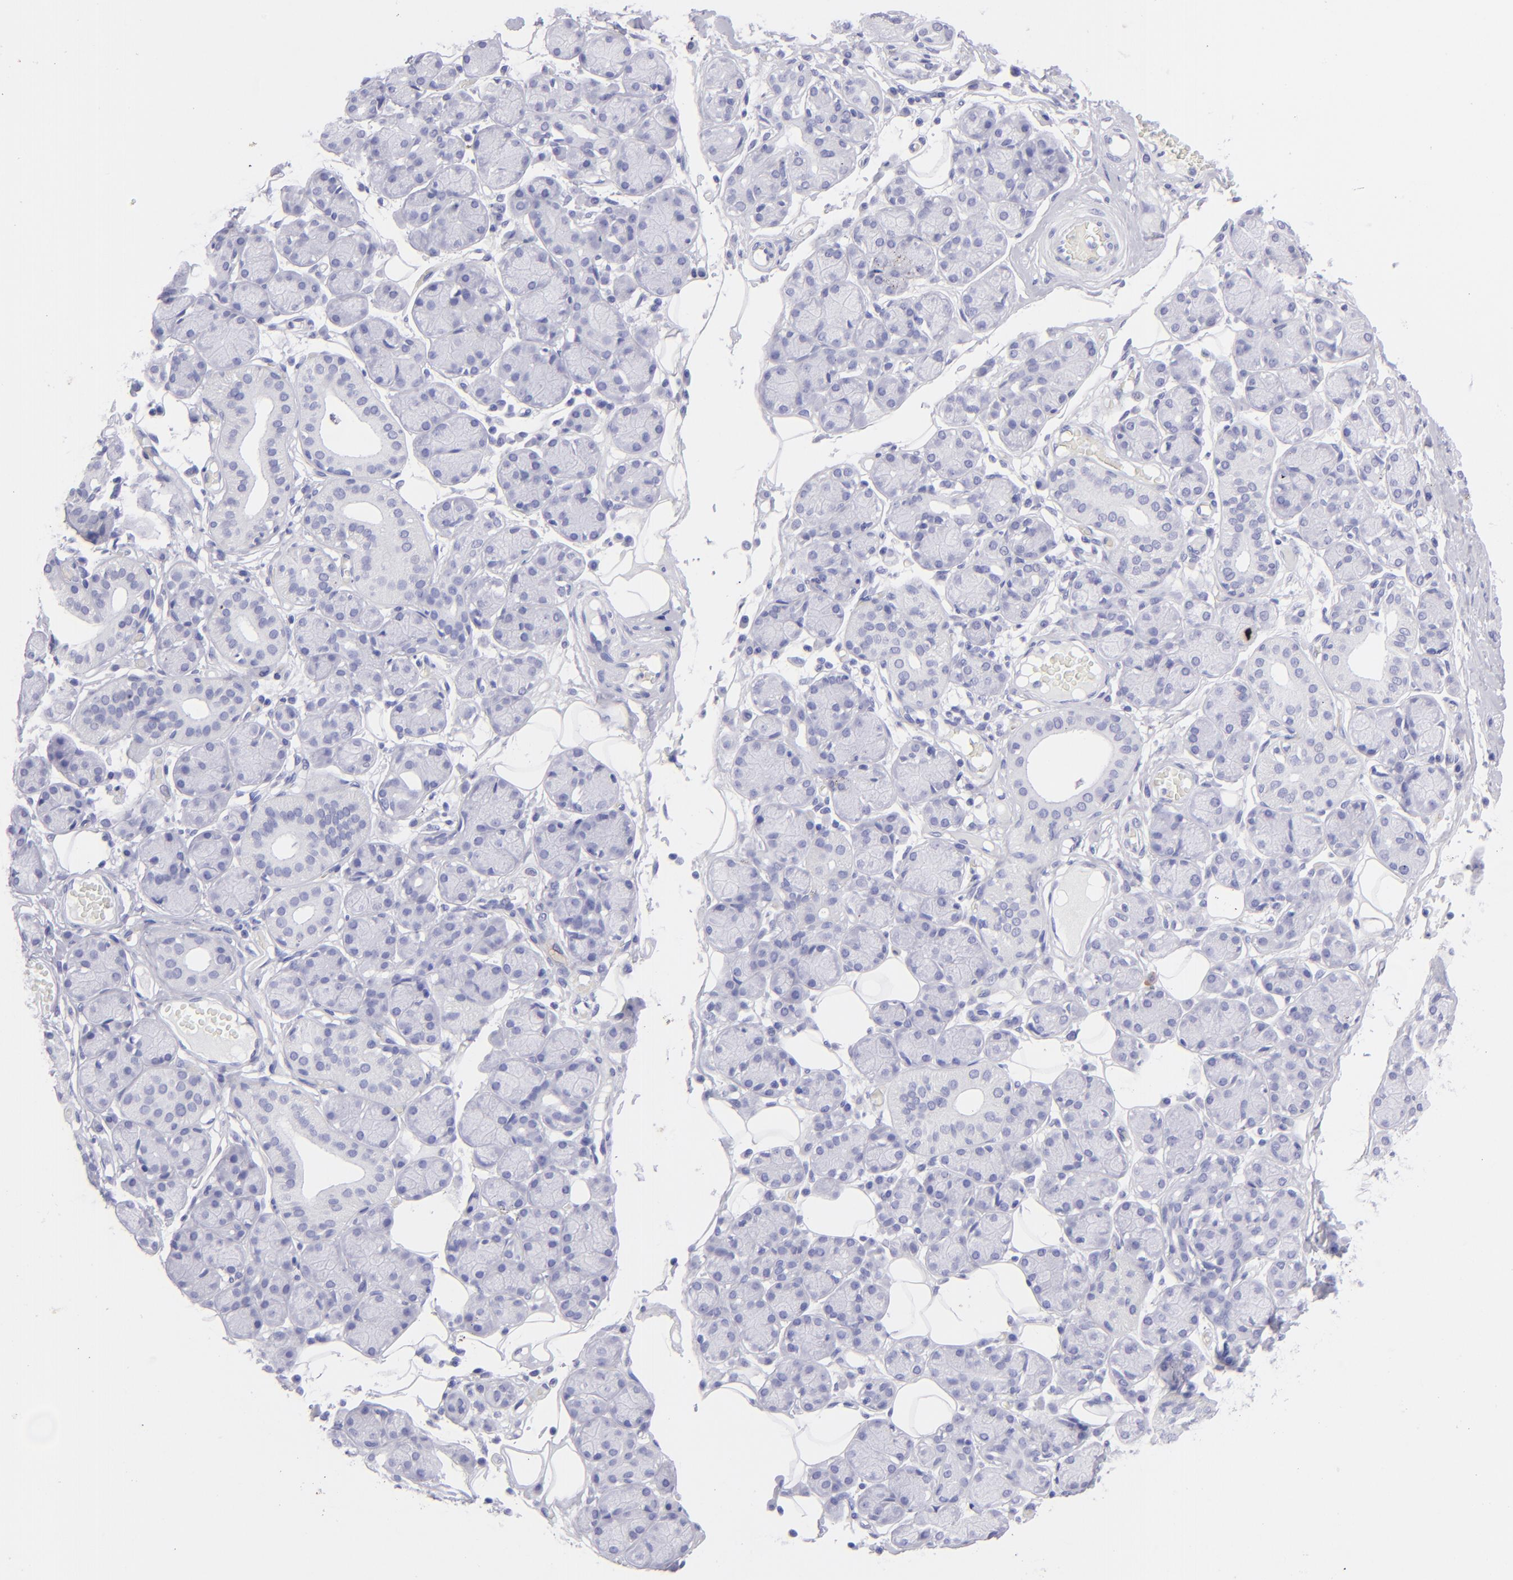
{"staining": {"intensity": "negative", "quantity": "none", "location": "none"}, "tissue": "salivary gland", "cell_type": "Glandular cells", "image_type": "normal", "snomed": [{"axis": "morphology", "description": "Normal tissue, NOS"}, {"axis": "topography", "description": "Salivary gland"}], "caption": "This is a micrograph of IHC staining of unremarkable salivary gland, which shows no positivity in glandular cells. (Immunohistochemistry, brightfield microscopy, high magnification).", "gene": "SLC1A3", "patient": {"sex": "male", "age": 54}}